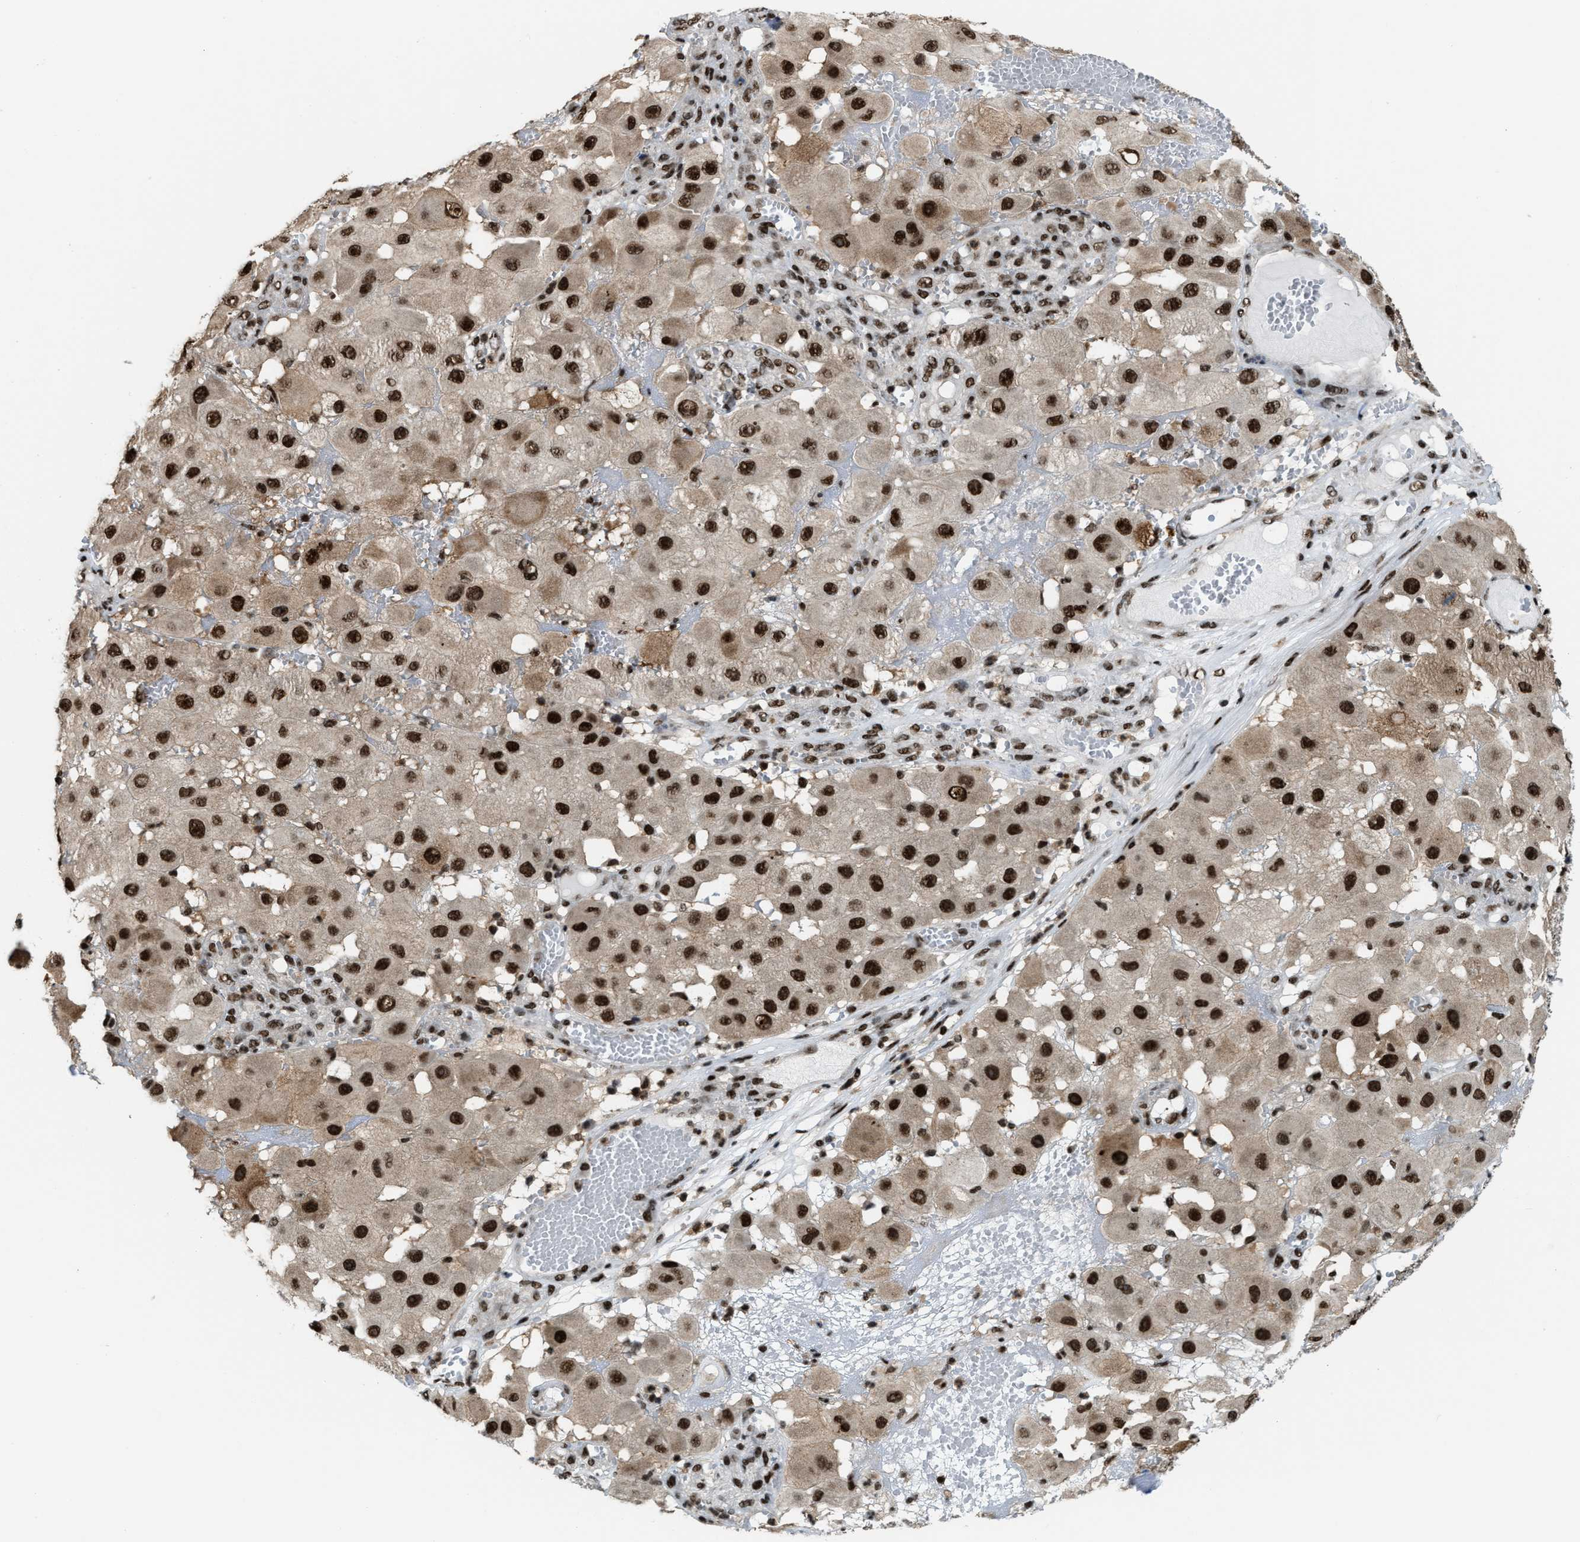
{"staining": {"intensity": "strong", "quantity": ">75%", "location": "nuclear"}, "tissue": "melanoma", "cell_type": "Tumor cells", "image_type": "cancer", "snomed": [{"axis": "morphology", "description": "Malignant melanoma, NOS"}, {"axis": "topography", "description": "Skin"}], "caption": "High-power microscopy captured an IHC histopathology image of melanoma, revealing strong nuclear expression in about >75% of tumor cells.", "gene": "NUMA1", "patient": {"sex": "female", "age": 81}}